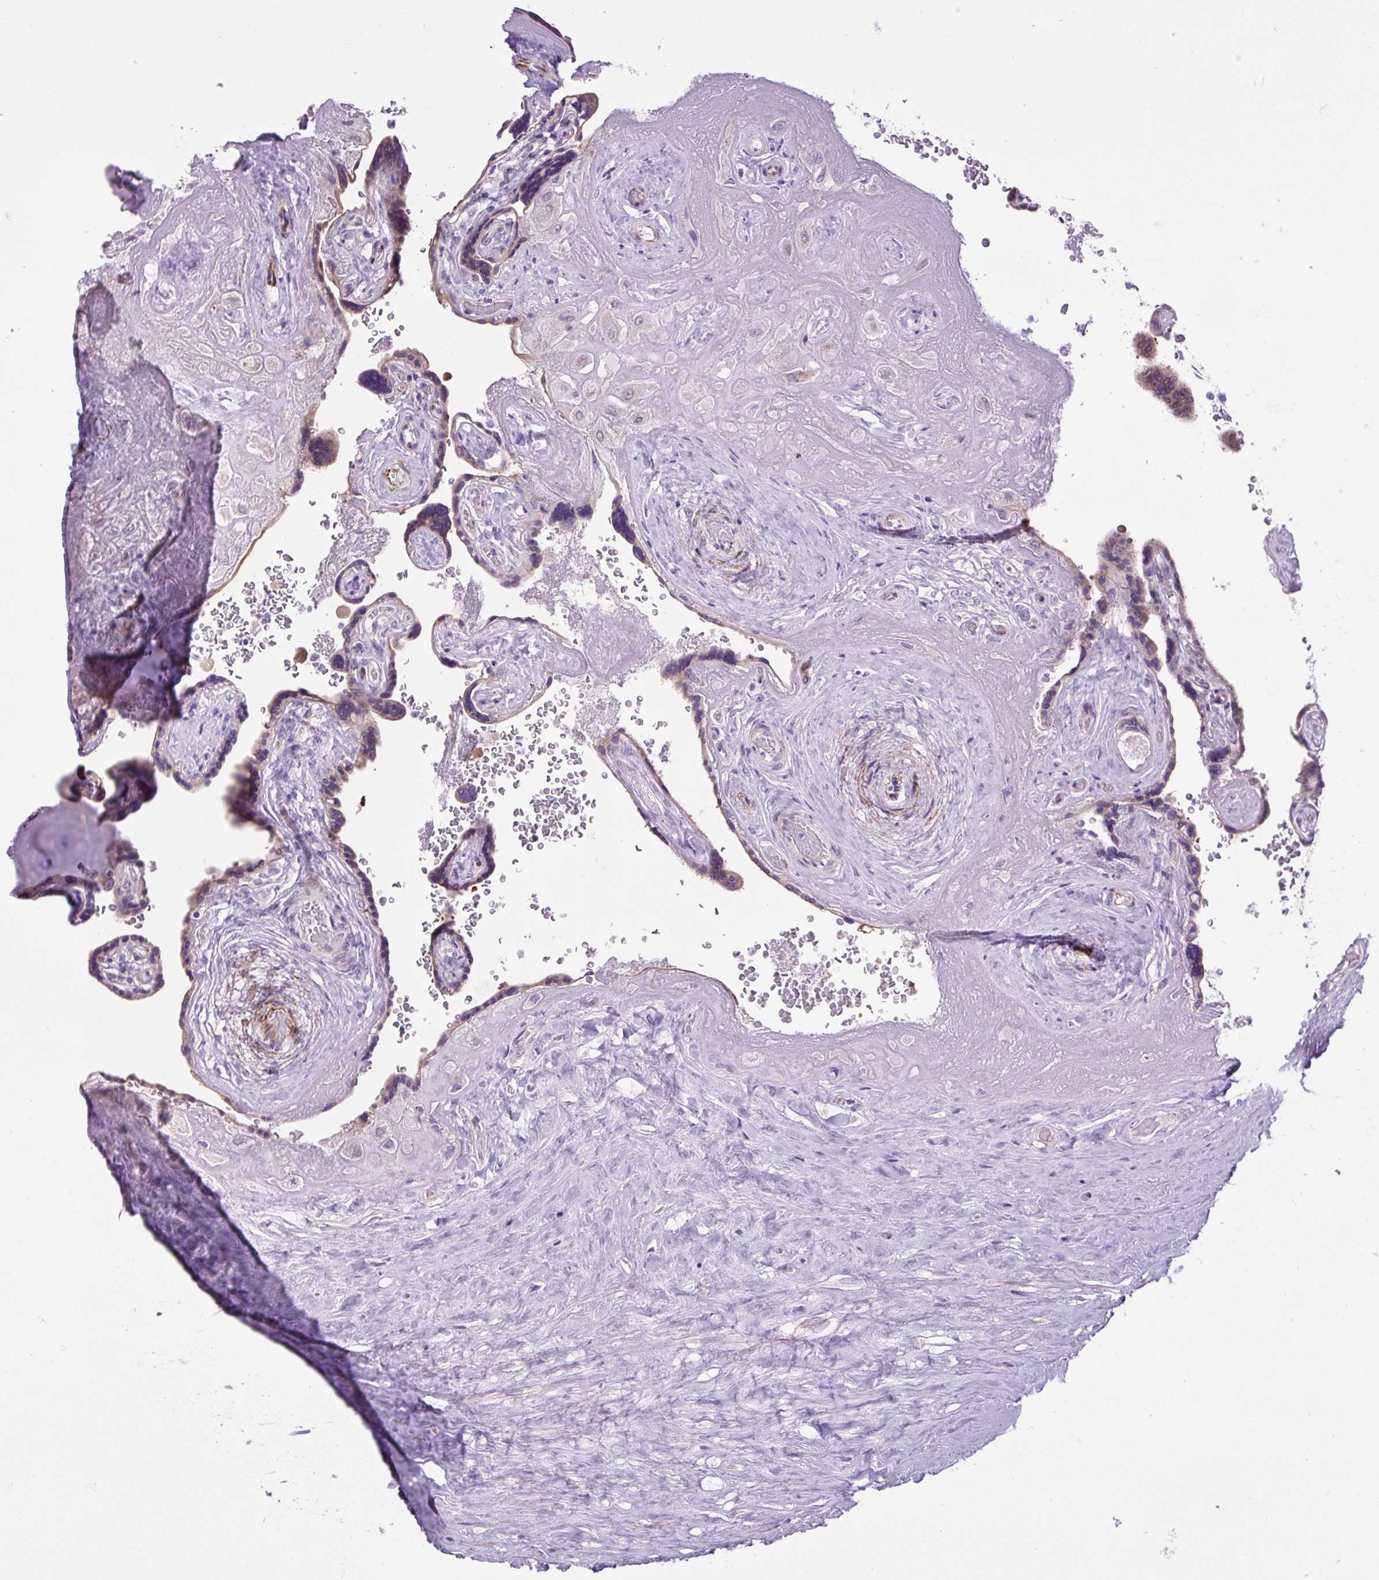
{"staining": {"intensity": "negative", "quantity": "none", "location": "none"}, "tissue": "placenta", "cell_type": "Decidual cells", "image_type": "normal", "snomed": [{"axis": "morphology", "description": "Normal tissue, NOS"}, {"axis": "topography", "description": "Placenta"}], "caption": "DAB (3,3'-diaminobenzidine) immunohistochemical staining of unremarkable placenta reveals no significant positivity in decidual cells.", "gene": "RNASE10", "patient": {"sex": "female", "age": 32}}